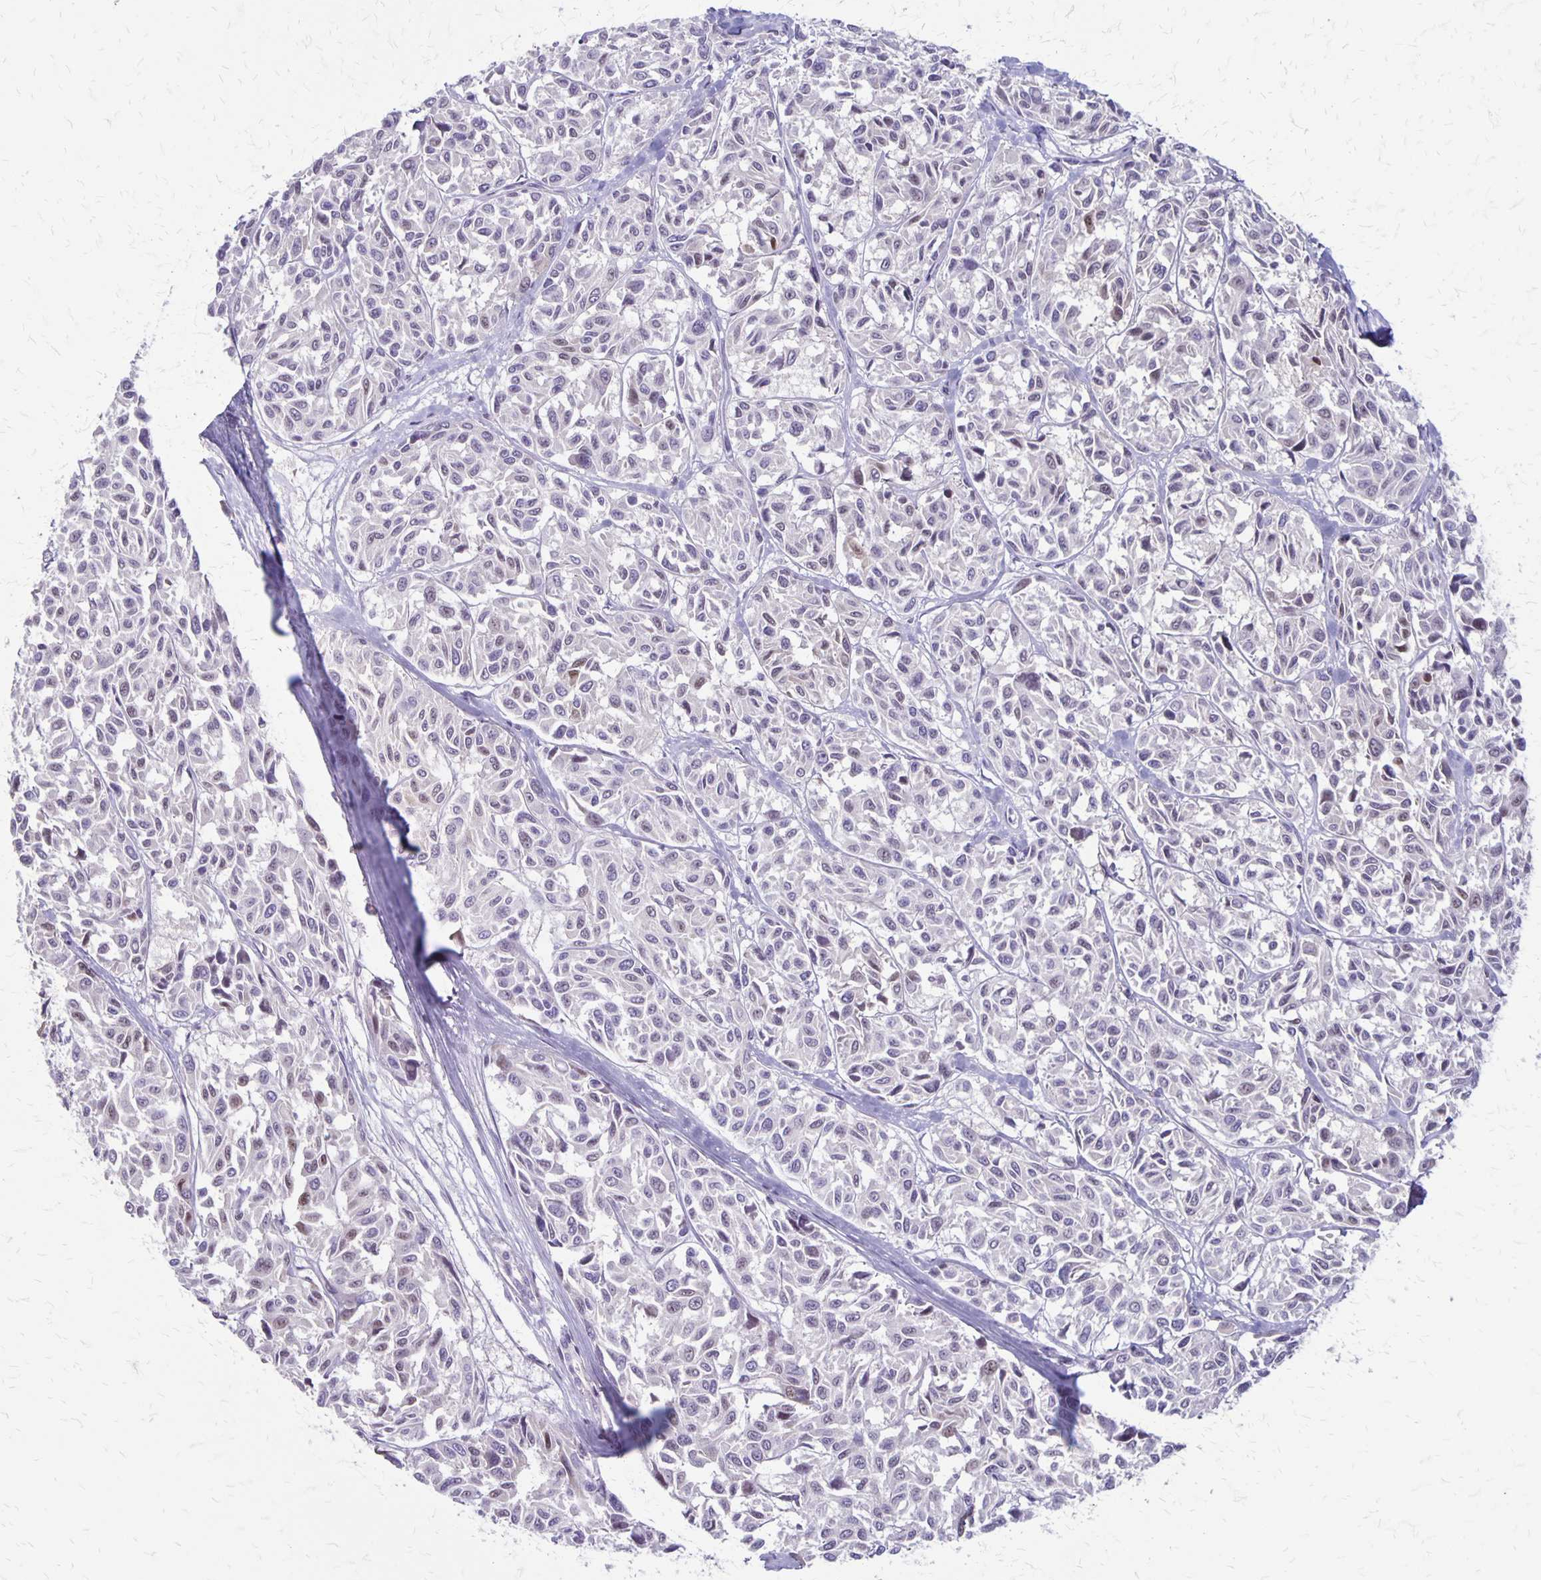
{"staining": {"intensity": "negative", "quantity": "none", "location": "none"}, "tissue": "melanoma", "cell_type": "Tumor cells", "image_type": "cancer", "snomed": [{"axis": "morphology", "description": "Malignant melanoma, NOS"}, {"axis": "topography", "description": "Skin"}], "caption": "Immunohistochemical staining of human melanoma shows no significant expression in tumor cells.", "gene": "HOMER1", "patient": {"sex": "female", "age": 66}}